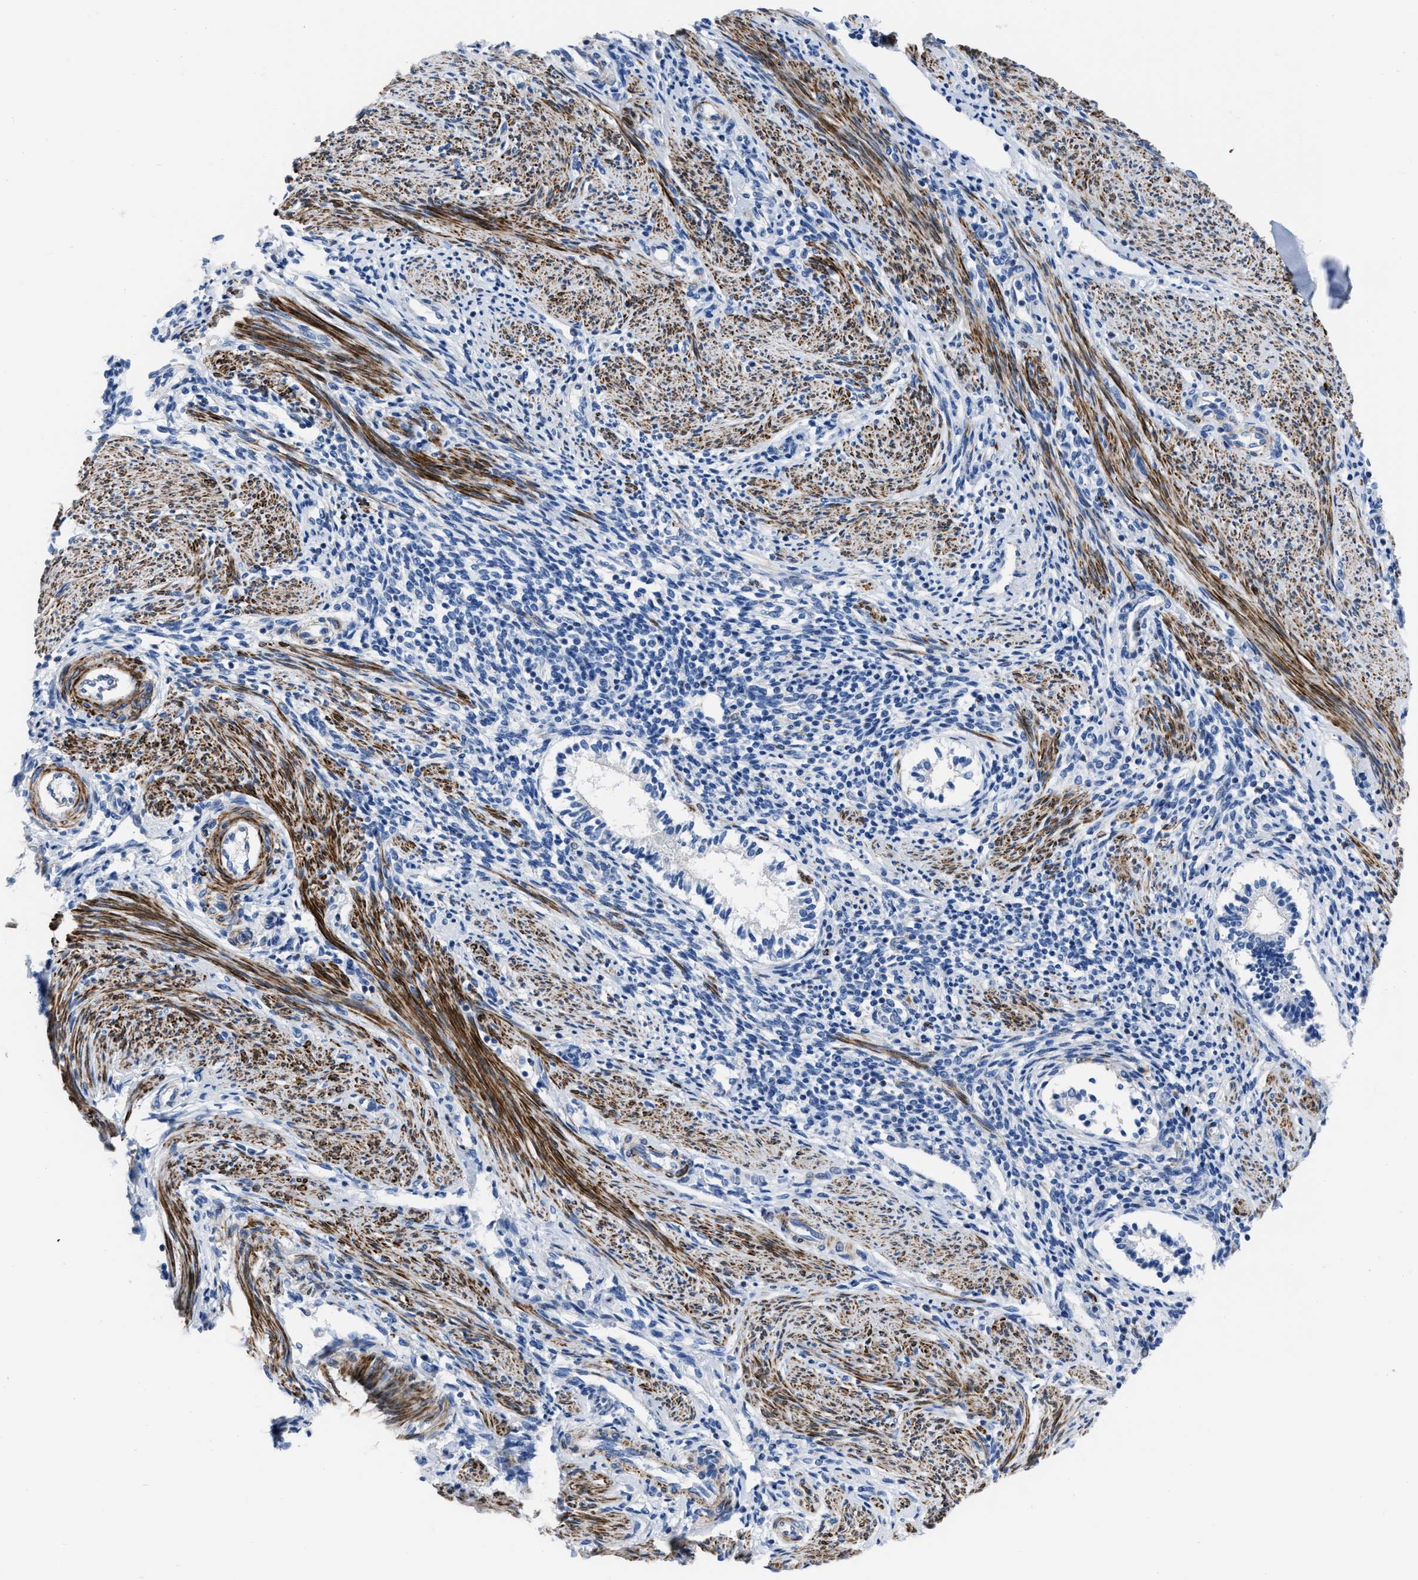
{"staining": {"intensity": "negative", "quantity": "none", "location": "none"}, "tissue": "endometrium", "cell_type": "Cells in endometrial stroma", "image_type": "normal", "snomed": [{"axis": "morphology", "description": "Normal tissue, NOS"}, {"axis": "topography", "description": "Endometrium"}], "caption": "High magnification brightfield microscopy of benign endometrium stained with DAB (3,3'-diaminobenzidine) (brown) and counterstained with hematoxylin (blue): cells in endometrial stroma show no significant staining. Nuclei are stained in blue.", "gene": "PRMT2", "patient": {"sex": "female", "age": 42}}